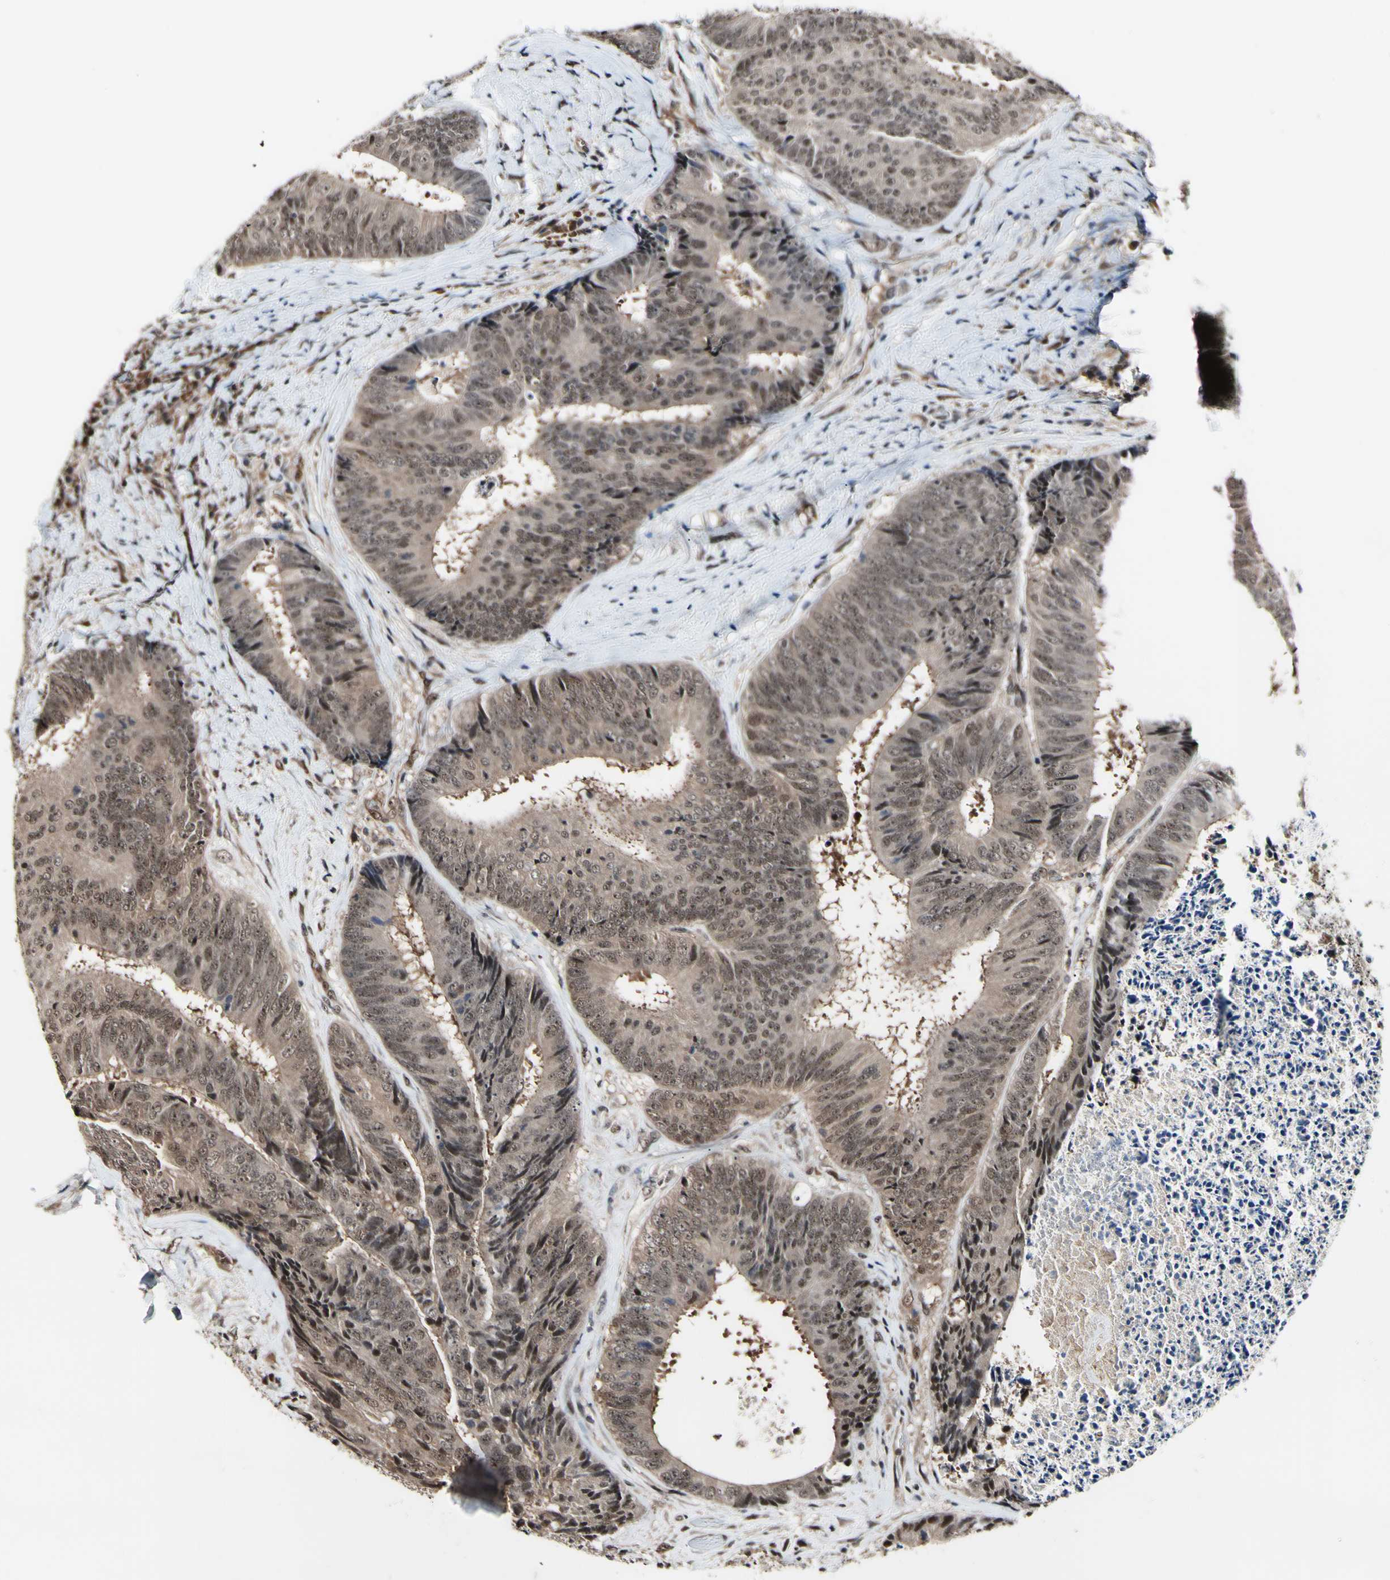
{"staining": {"intensity": "weak", "quantity": ">75%", "location": "cytoplasmic/membranous,nuclear"}, "tissue": "colorectal cancer", "cell_type": "Tumor cells", "image_type": "cancer", "snomed": [{"axis": "morphology", "description": "Adenocarcinoma, NOS"}, {"axis": "topography", "description": "Rectum"}], "caption": "Immunohistochemistry image of neoplastic tissue: human adenocarcinoma (colorectal) stained using immunohistochemistry exhibits low levels of weak protein expression localized specifically in the cytoplasmic/membranous and nuclear of tumor cells, appearing as a cytoplasmic/membranous and nuclear brown color.", "gene": "PSMD10", "patient": {"sex": "male", "age": 72}}